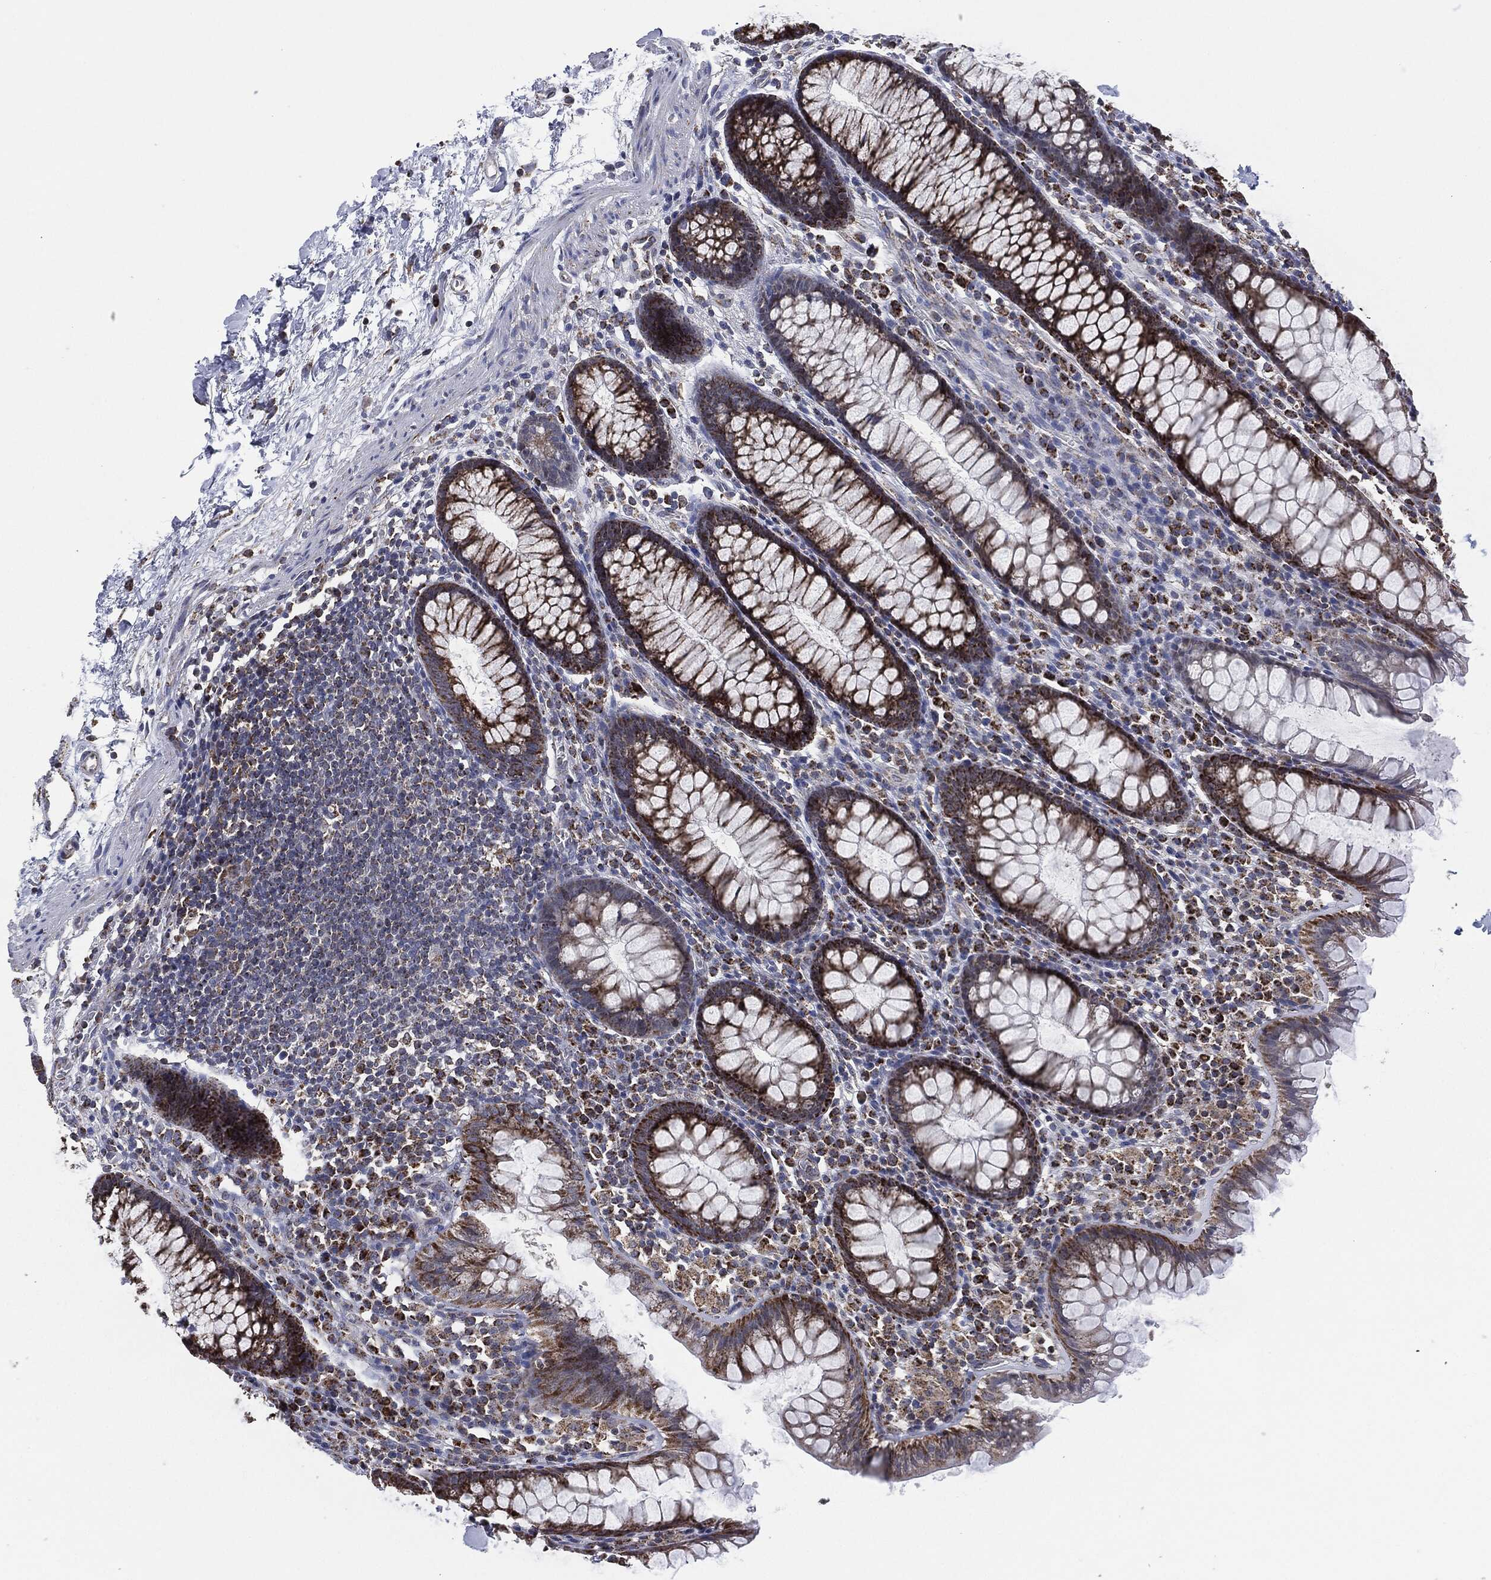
{"staining": {"intensity": "negative", "quantity": "none", "location": "none"}, "tissue": "colon", "cell_type": "Endothelial cells", "image_type": "normal", "snomed": [{"axis": "morphology", "description": "Normal tissue, NOS"}, {"axis": "topography", "description": "Colon"}], "caption": "Human colon stained for a protein using immunohistochemistry (IHC) shows no positivity in endothelial cells.", "gene": "NDUFV2", "patient": {"sex": "male", "age": 76}}